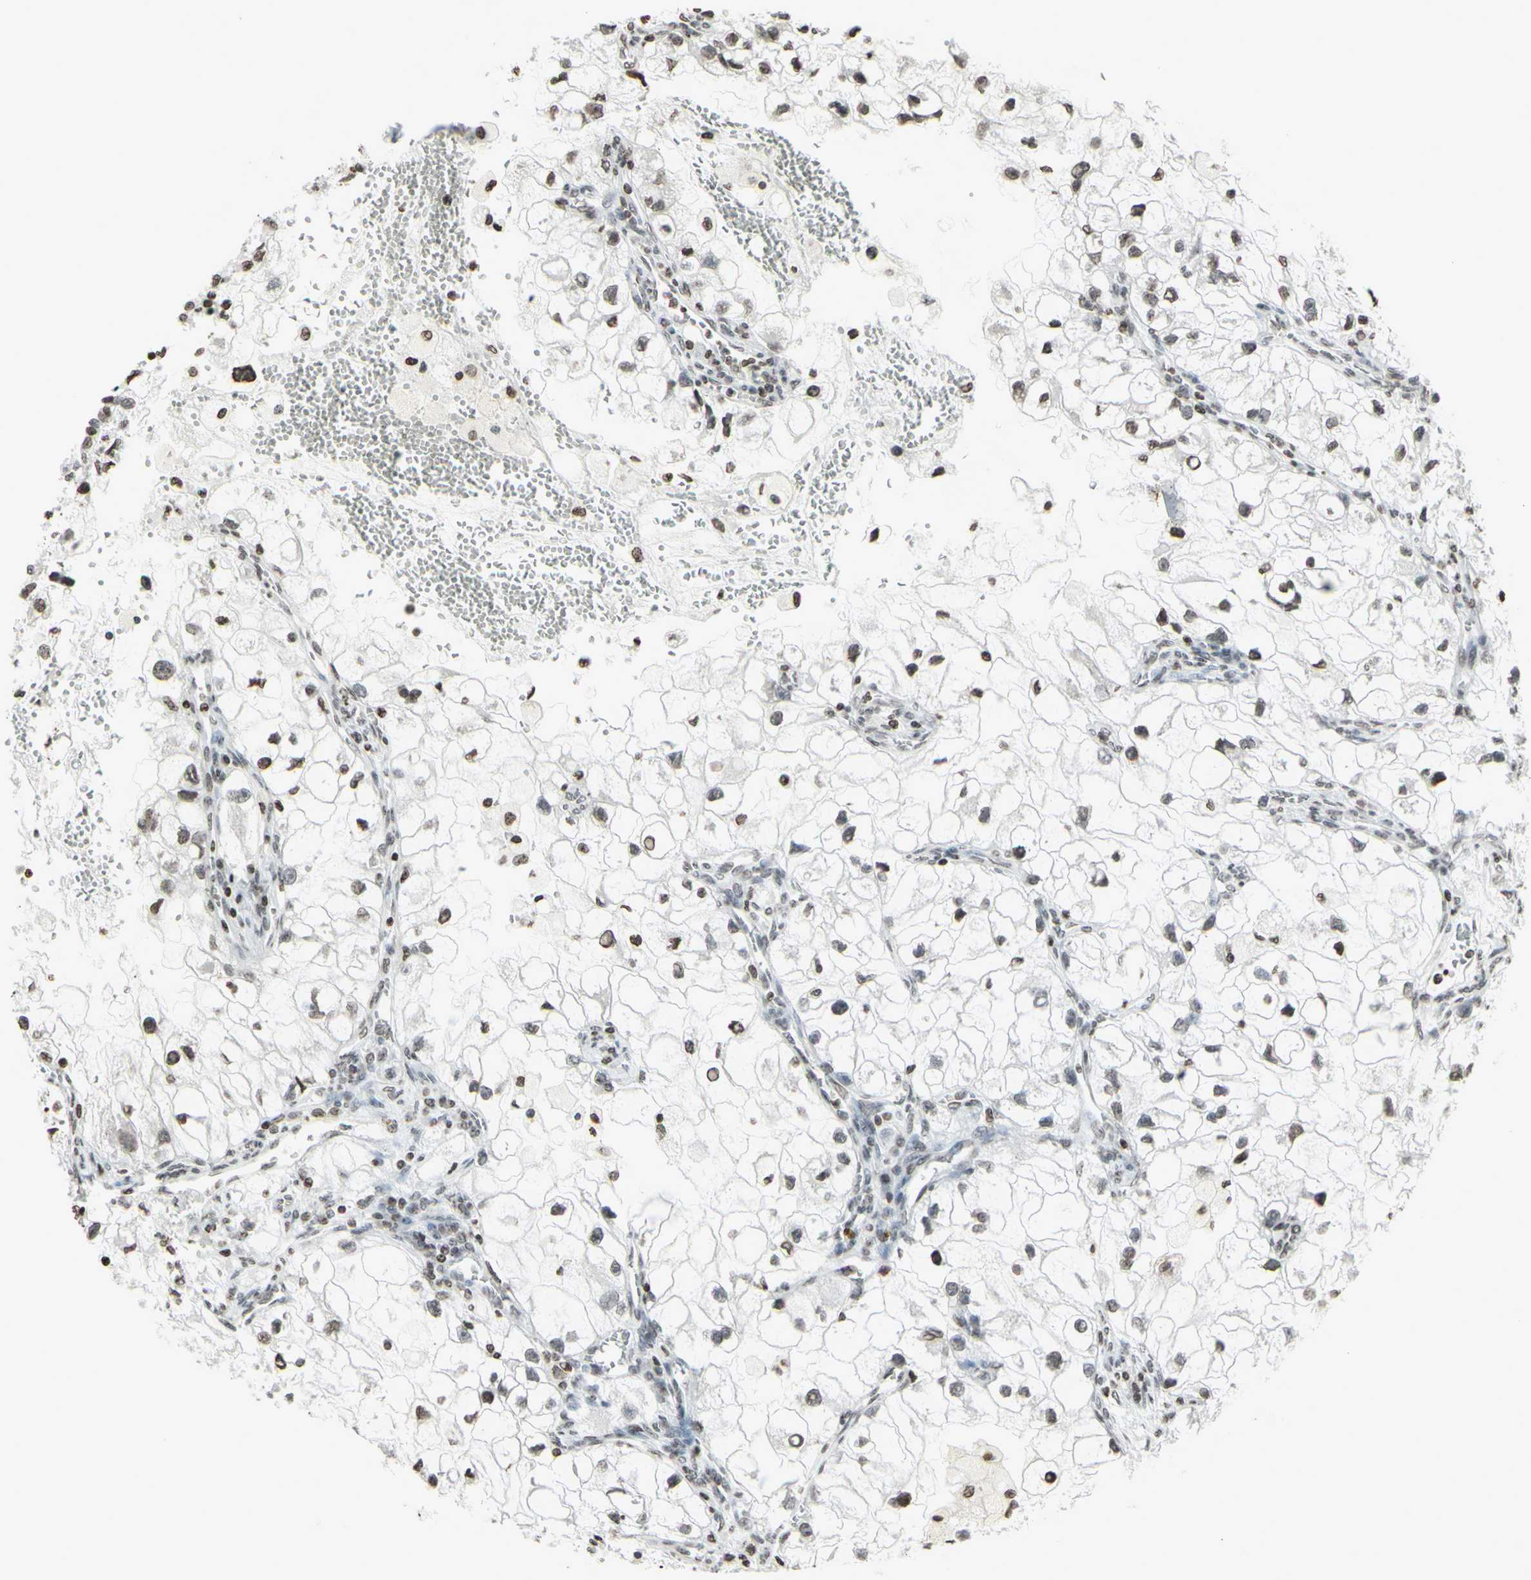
{"staining": {"intensity": "weak", "quantity": "<25%", "location": "nuclear"}, "tissue": "renal cancer", "cell_type": "Tumor cells", "image_type": "cancer", "snomed": [{"axis": "morphology", "description": "Adenocarcinoma, NOS"}, {"axis": "topography", "description": "Kidney"}], "caption": "There is no significant staining in tumor cells of renal cancer.", "gene": "CD79B", "patient": {"sex": "female", "age": 70}}